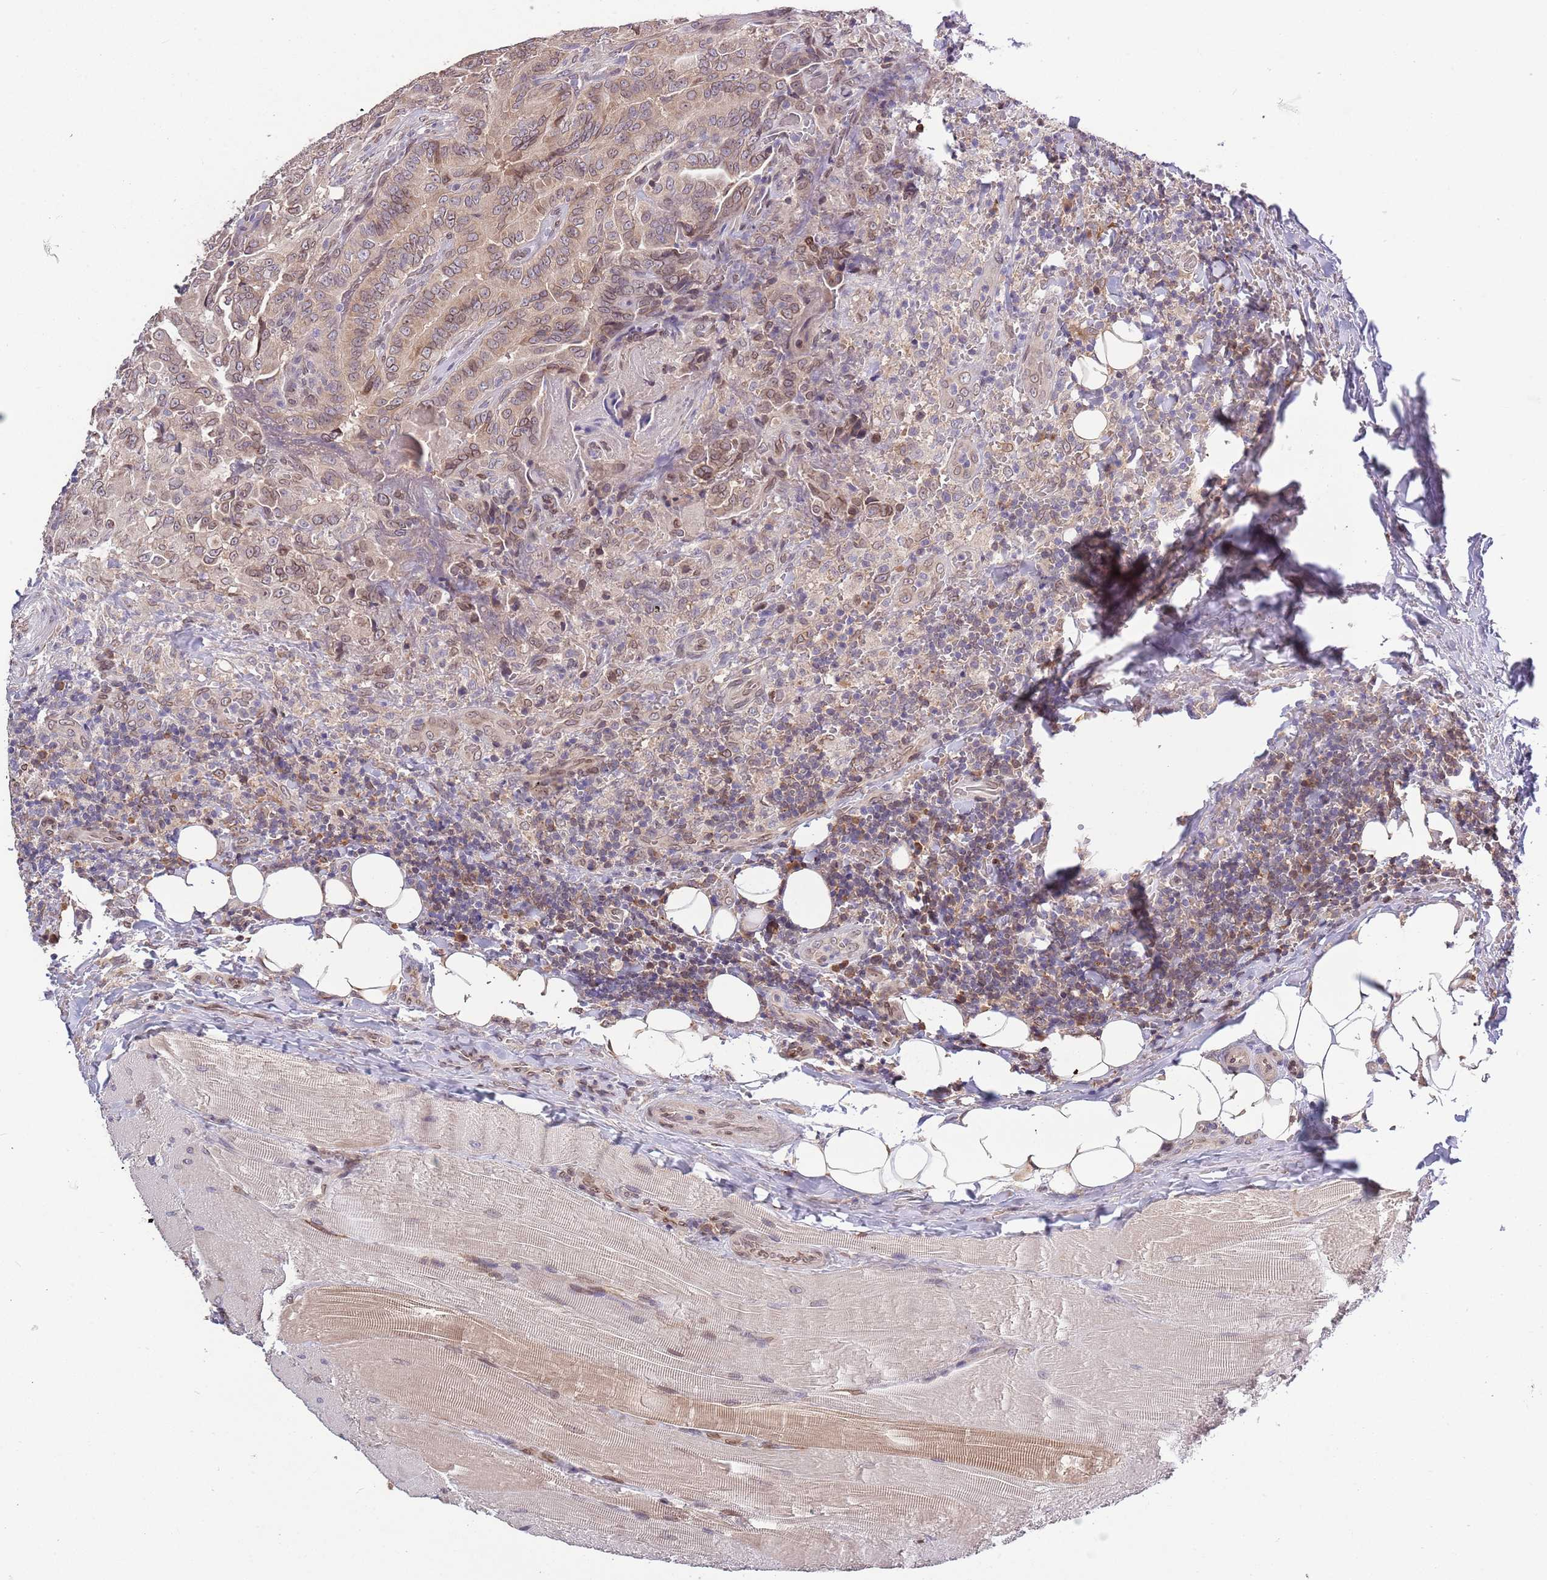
{"staining": {"intensity": "moderate", "quantity": "25%-75%", "location": "cytoplasmic/membranous,nuclear"}, "tissue": "thyroid cancer", "cell_type": "Tumor cells", "image_type": "cancer", "snomed": [{"axis": "morphology", "description": "Papillary adenocarcinoma, NOS"}, {"axis": "topography", "description": "Thyroid gland"}], "caption": "DAB (3,3'-diaminobenzidine) immunohistochemical staining of thyroid papillary adenocarcinoma reveals moderate cytoplasmic/membranous and nuclear protein positivity in about 25%-75% of tumor cells. The staining is performed using DAB brown chromogen to label protein expression. The nuclei are counter-stained blue using hematoxylin.", "gene": "ZNF665", "patient": {"sex": "male", "age": 61}}